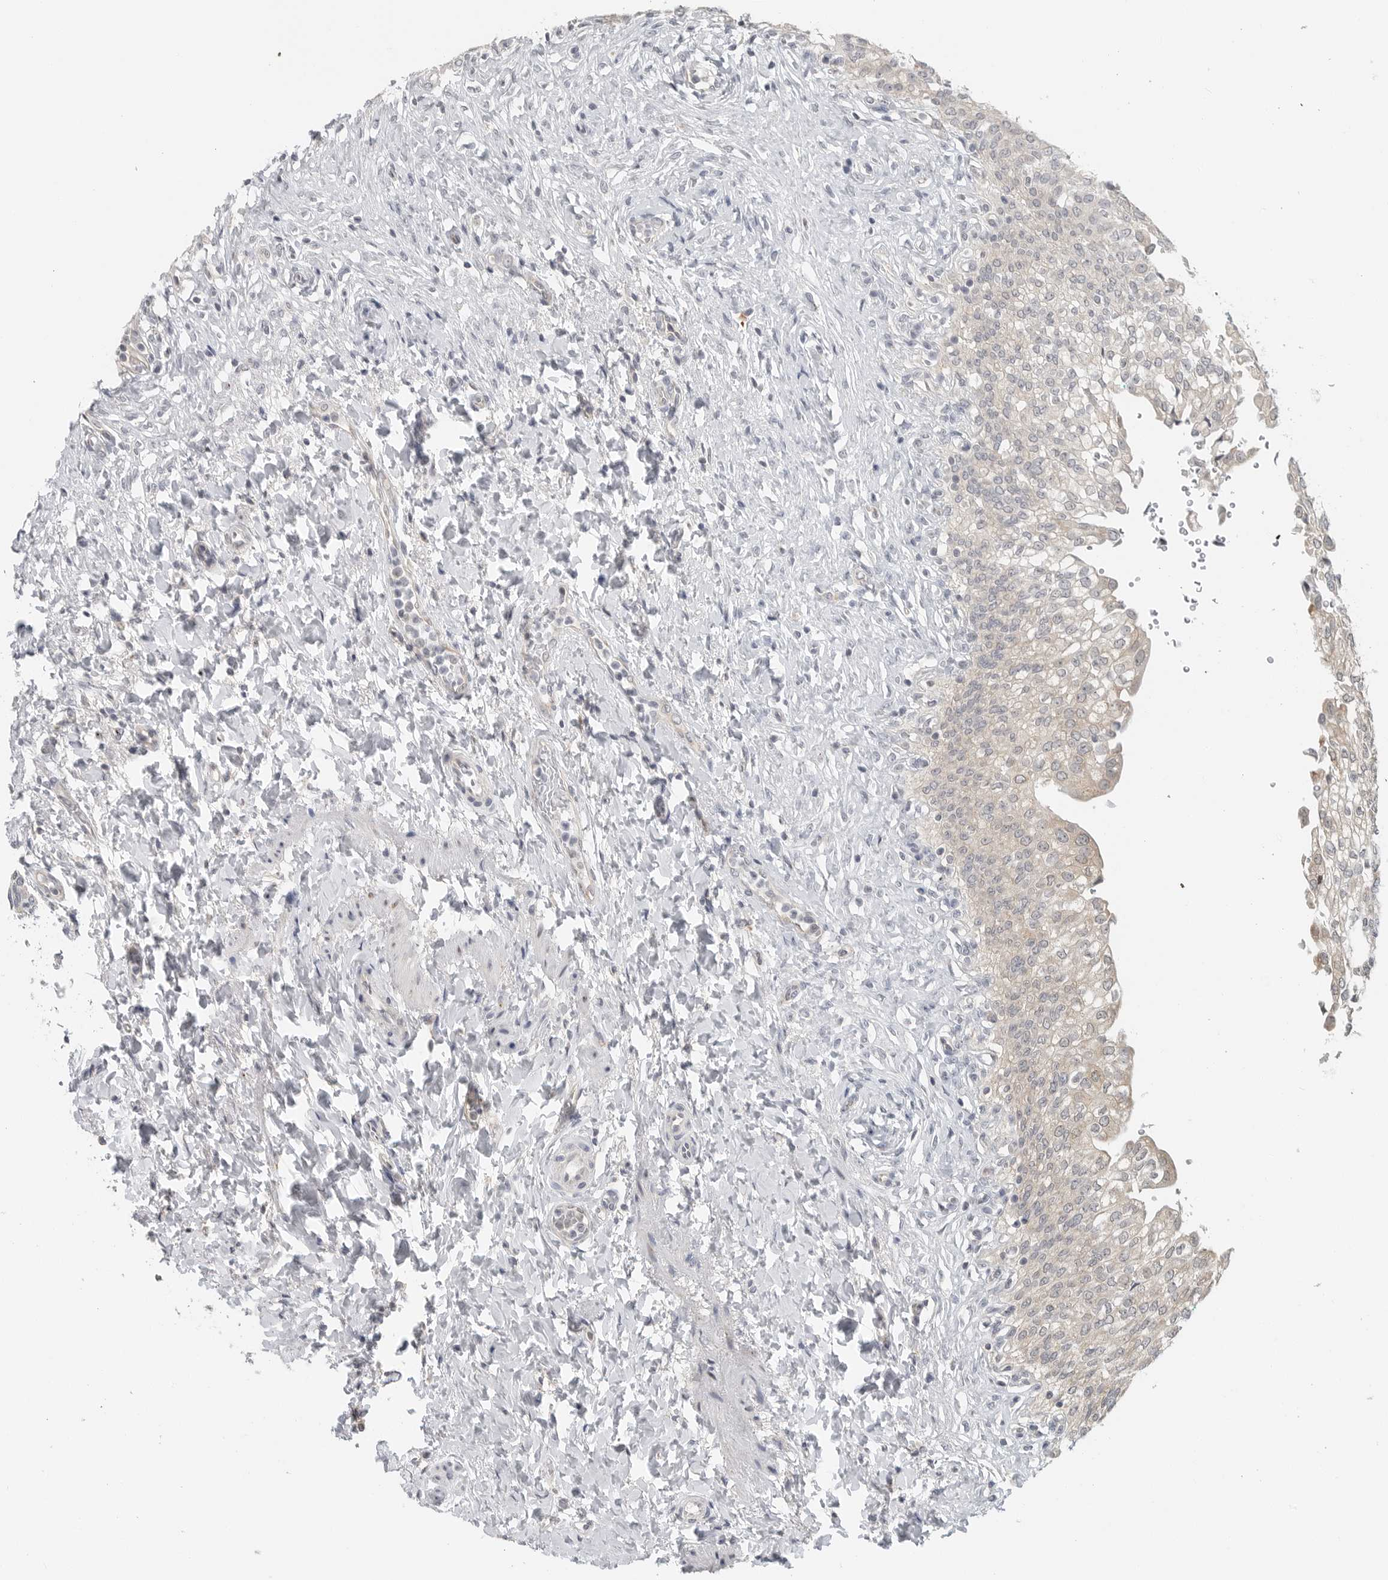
{"staining": {"intensity": "weak", "quantity": "25%-75%", "location": "cytoplasmic/membranous"}, "tissue": "urinary bladder", "cell_type": "Urothelial cells", "image_type": "normal", "snomed": [{"axis": "morphology", "description": "Urothelial carcinoma, High grade"}, {"axis": "topography", "description": "Urinary bladder"}], "caption": "Brown immunohistochemical staining in unremarkable human urinary bladder shows weak cytoplasmic/membranous expression in approximately 25%-75% of urothelial cells. The staining was performed using DAB, with brown indicating positive protein expression. Nuclei are stained blue with hematoxylin.", "gene": "IL12RB2", "patient": {"sex": "male", "age": 46}}